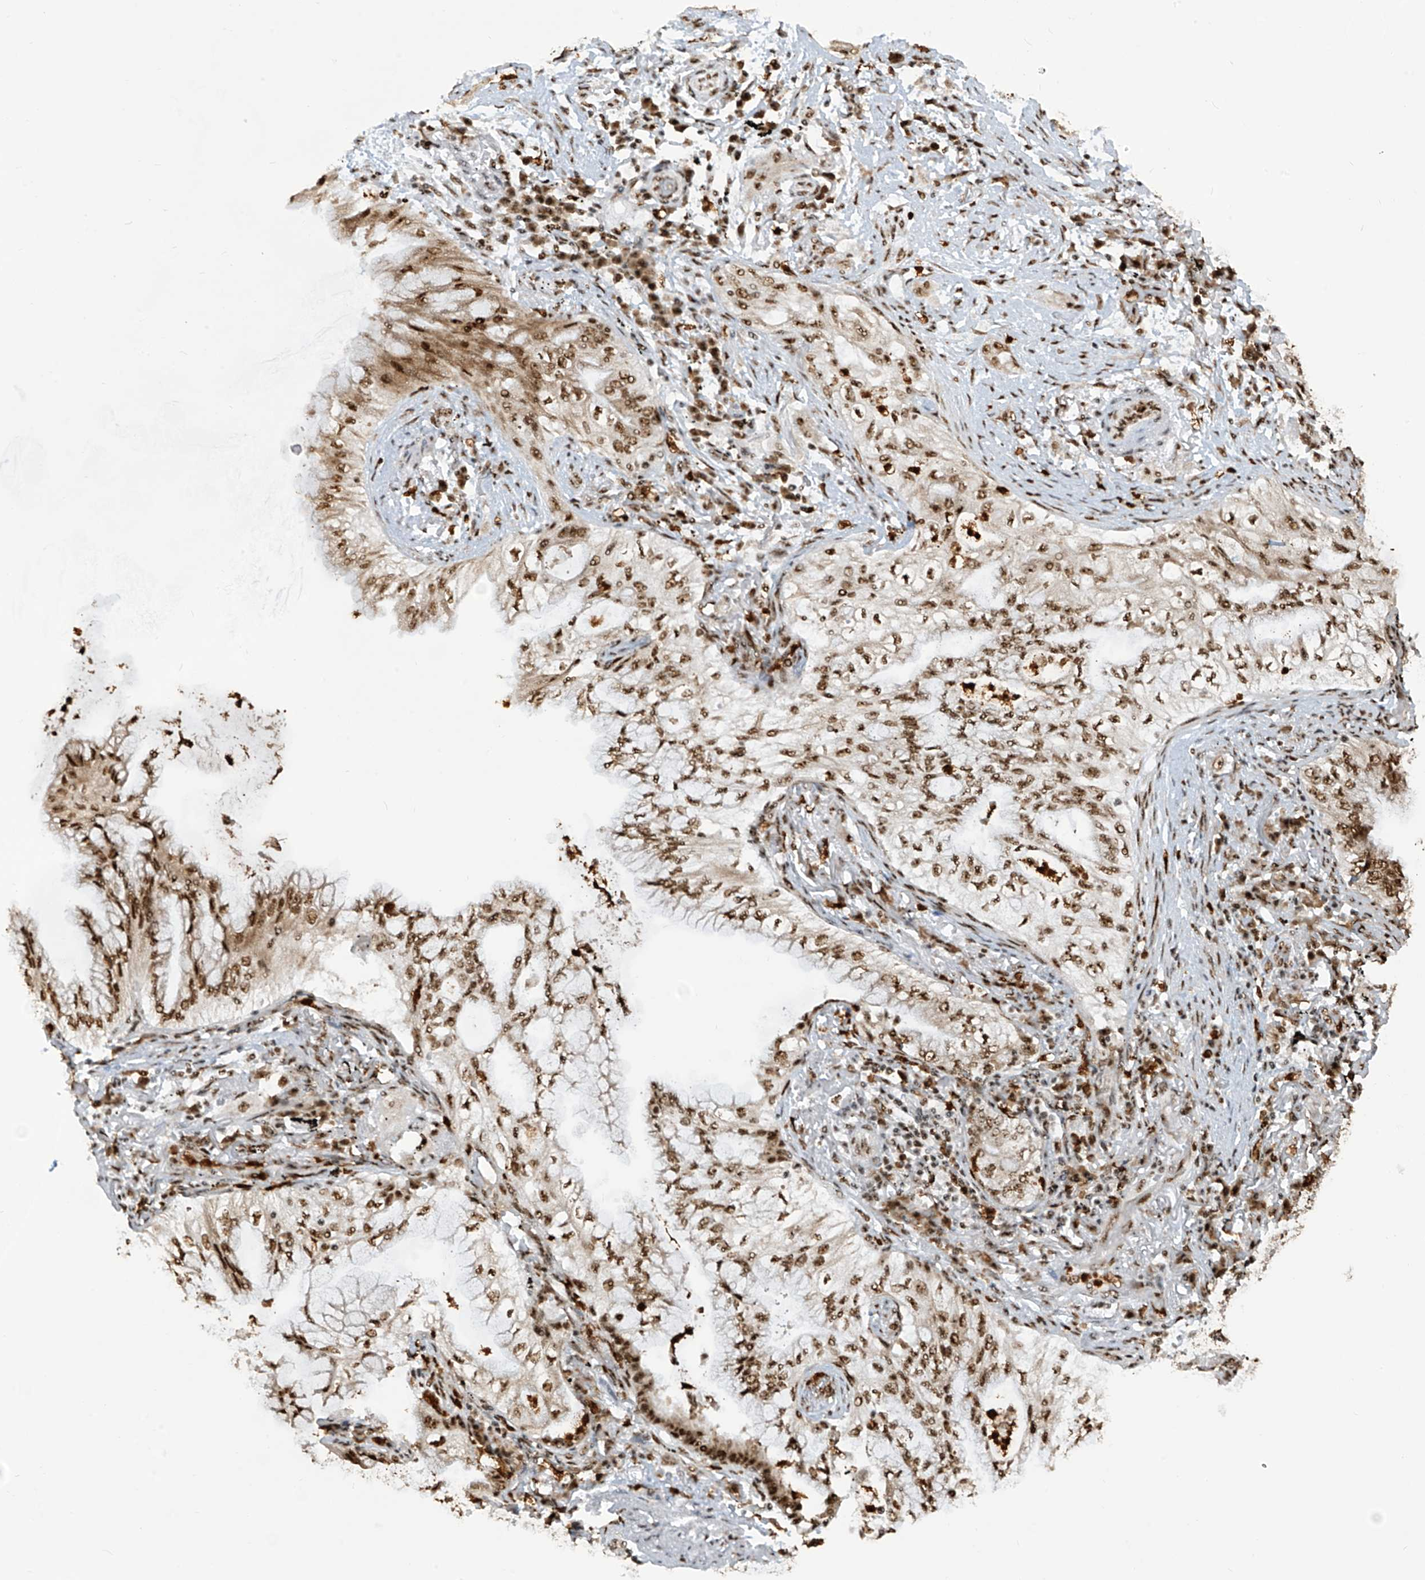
{"staining": {"intensity": "moderate", "quantity": ">75%", "location": "nuclear"}, "tissue": "lung cancer", "cell_type": "Tumor cells", "image_type": "cancer", "snomed": [{"axis": "morphology", "description": "Adenocarcinoma, NOS"}, {"axis": "topography", "description": "Lung"}], "caption": "Adenocarcinoma (lung) was stained to show a protein in brown. There is medium levels of moderate nuclear positivity in about >75% of tumor cells.", "gene": "LBH", "patient": {"sex": "female", "age": 70}}